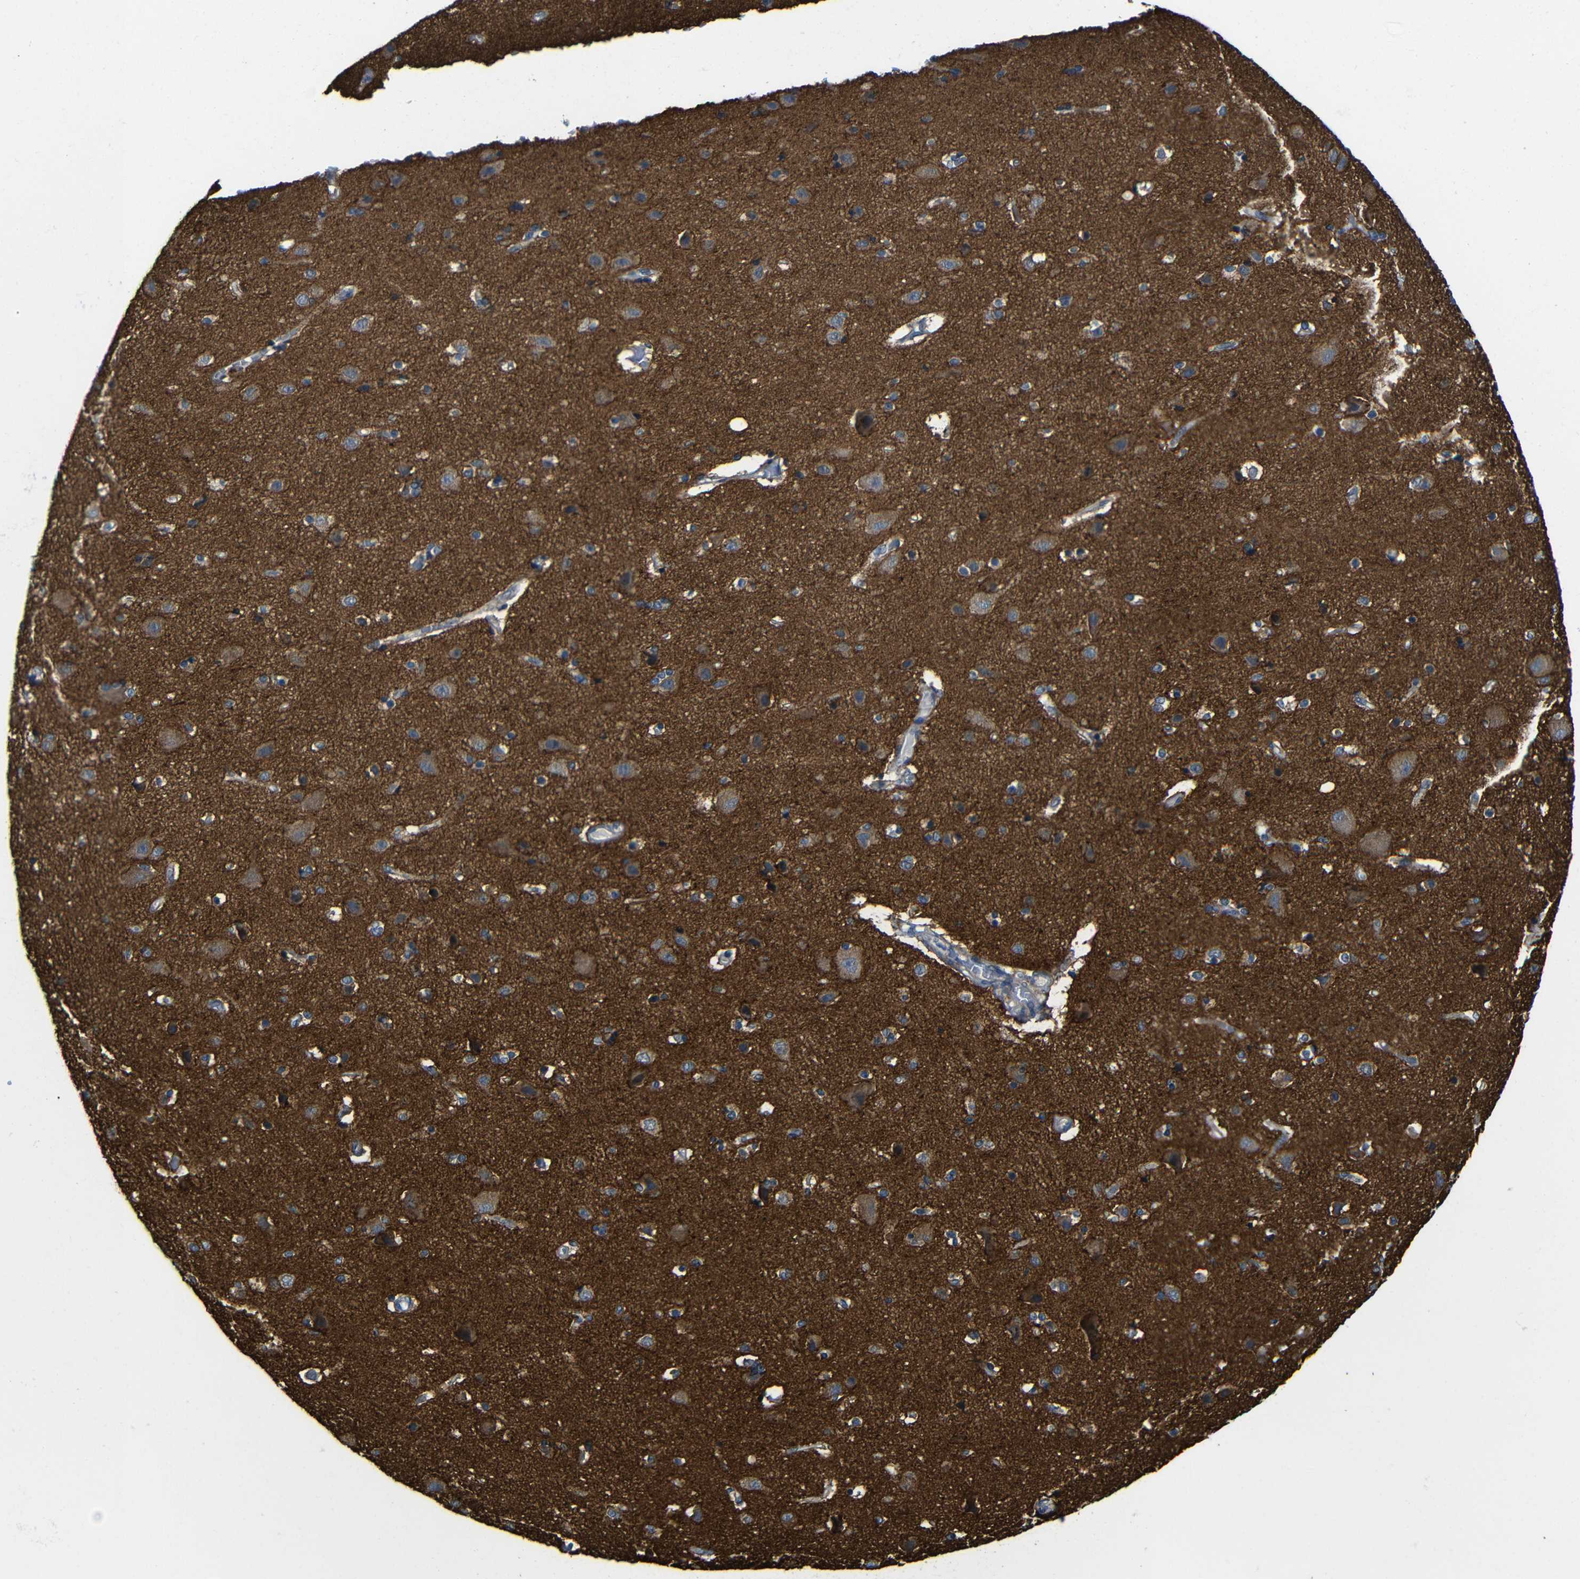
{"staining": {"intensity": "weak", "quantity": "25%-75%", "location": "cytoplasmic/membranous"}, "tissue": "cerebral cortex", "cell_type": "Endothelial cells", "image_type": "normal", "snomed": [{"axis": "morphology", "description": "Normal tissue, NOS"}, {"axis": "topography", "description": "Cerebral cortex"}], "caption": "Protein expression analysis of unremarkable cerebral cortex demonstrates weak cytoplasmic/membranous staining in about 25%-75% of endothelial cells. Nuclei are stained in blue.", "gene": "ZNF90", "patient": {"sex": "female", "age": 54}}